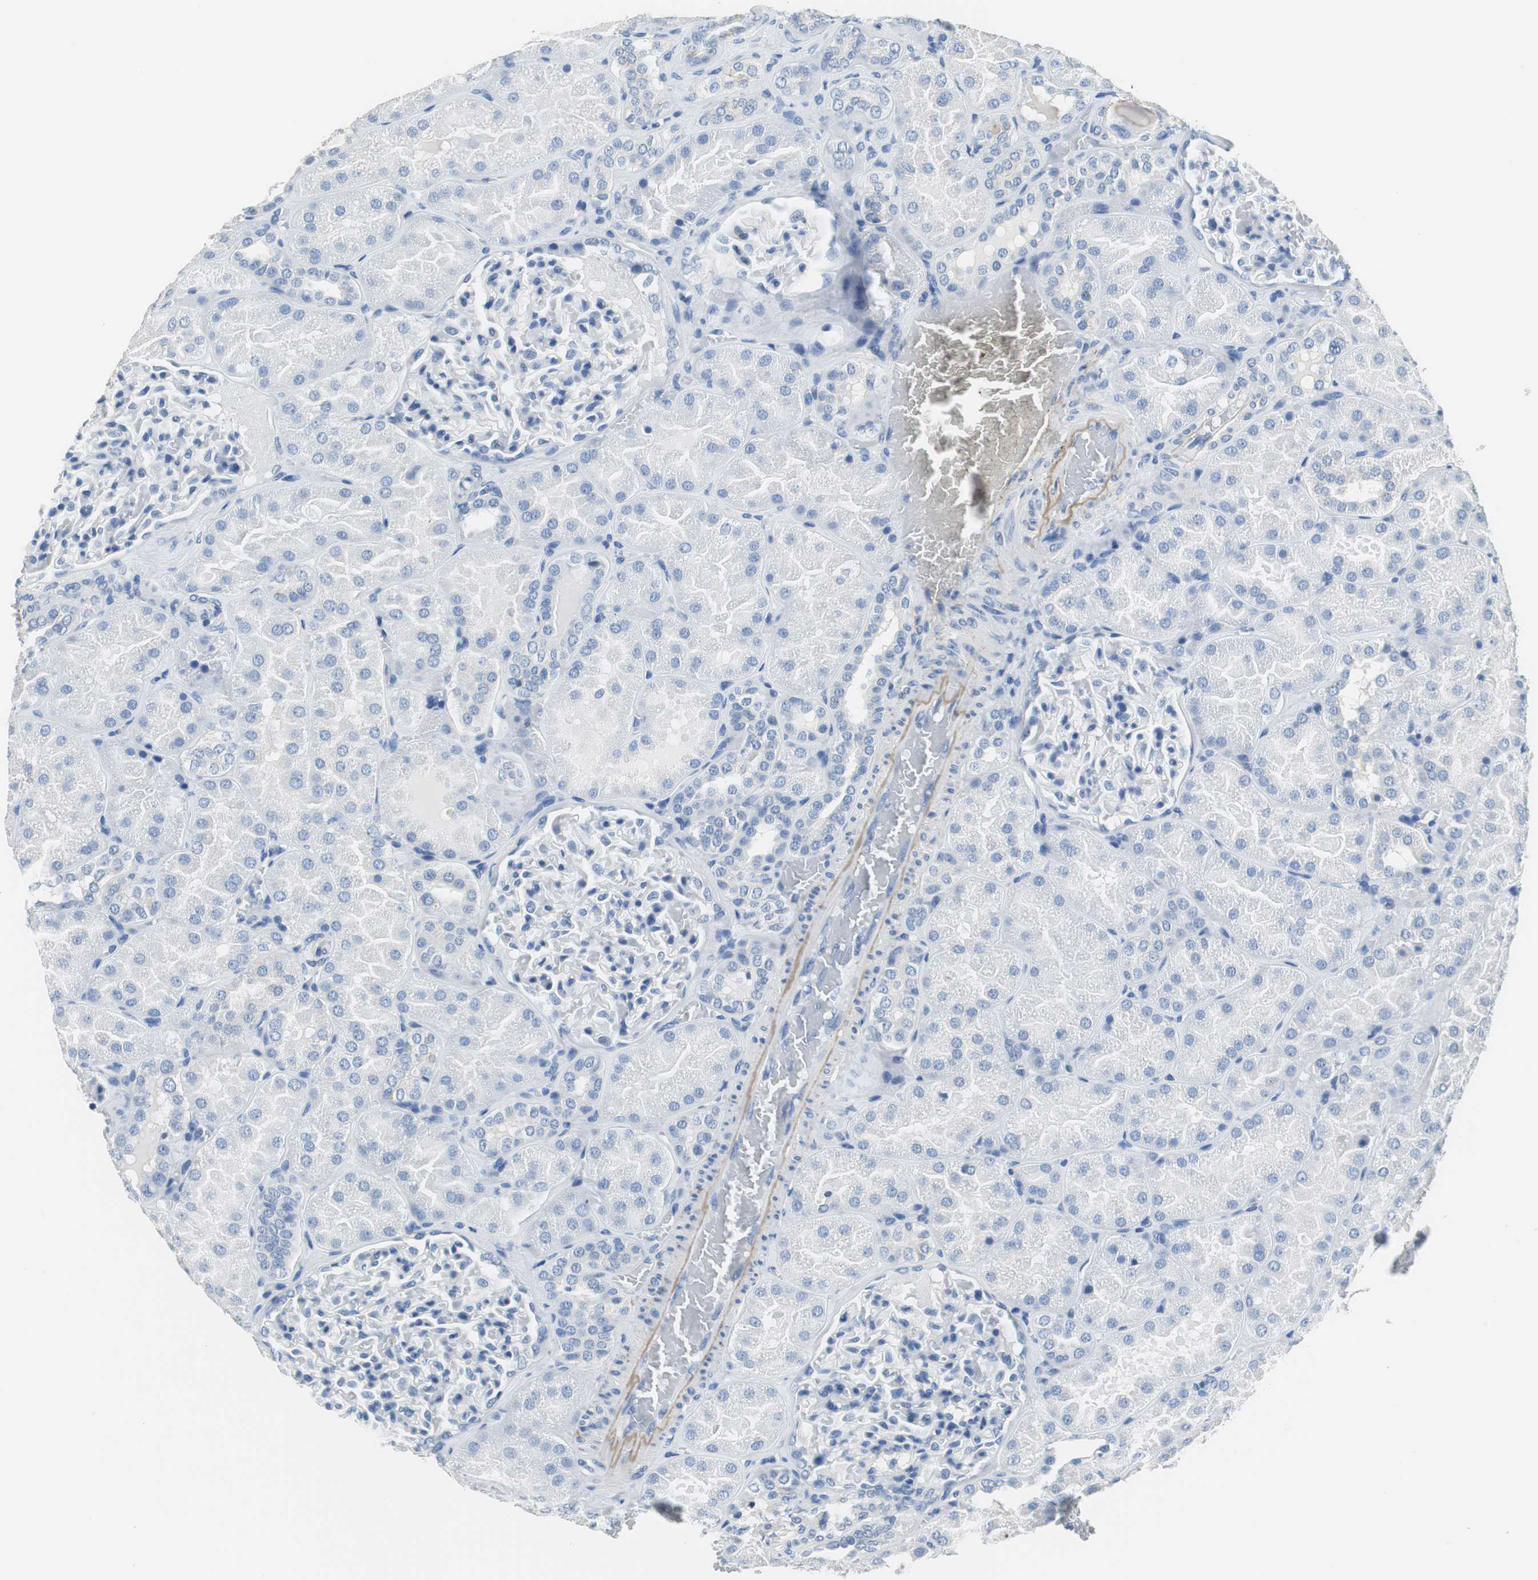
{"staining": {"intensity": "negative", "quantity": "none", "location": "none"}, "tissue": "kidney", "cell_type": "Cells in glomeruli", "image_type": "normal", "snomed": [{"axis": "morphology", "description": "Normal tissue, NOS"}, {"axis": "topography", "description": "Kidney"}], "caption": "DAB immunohistochemical staining of benign kidney displays no significant staining in cells in glomeruli.", "gene": "MUC7", "patient": {"sex": "male", "age": 28}}